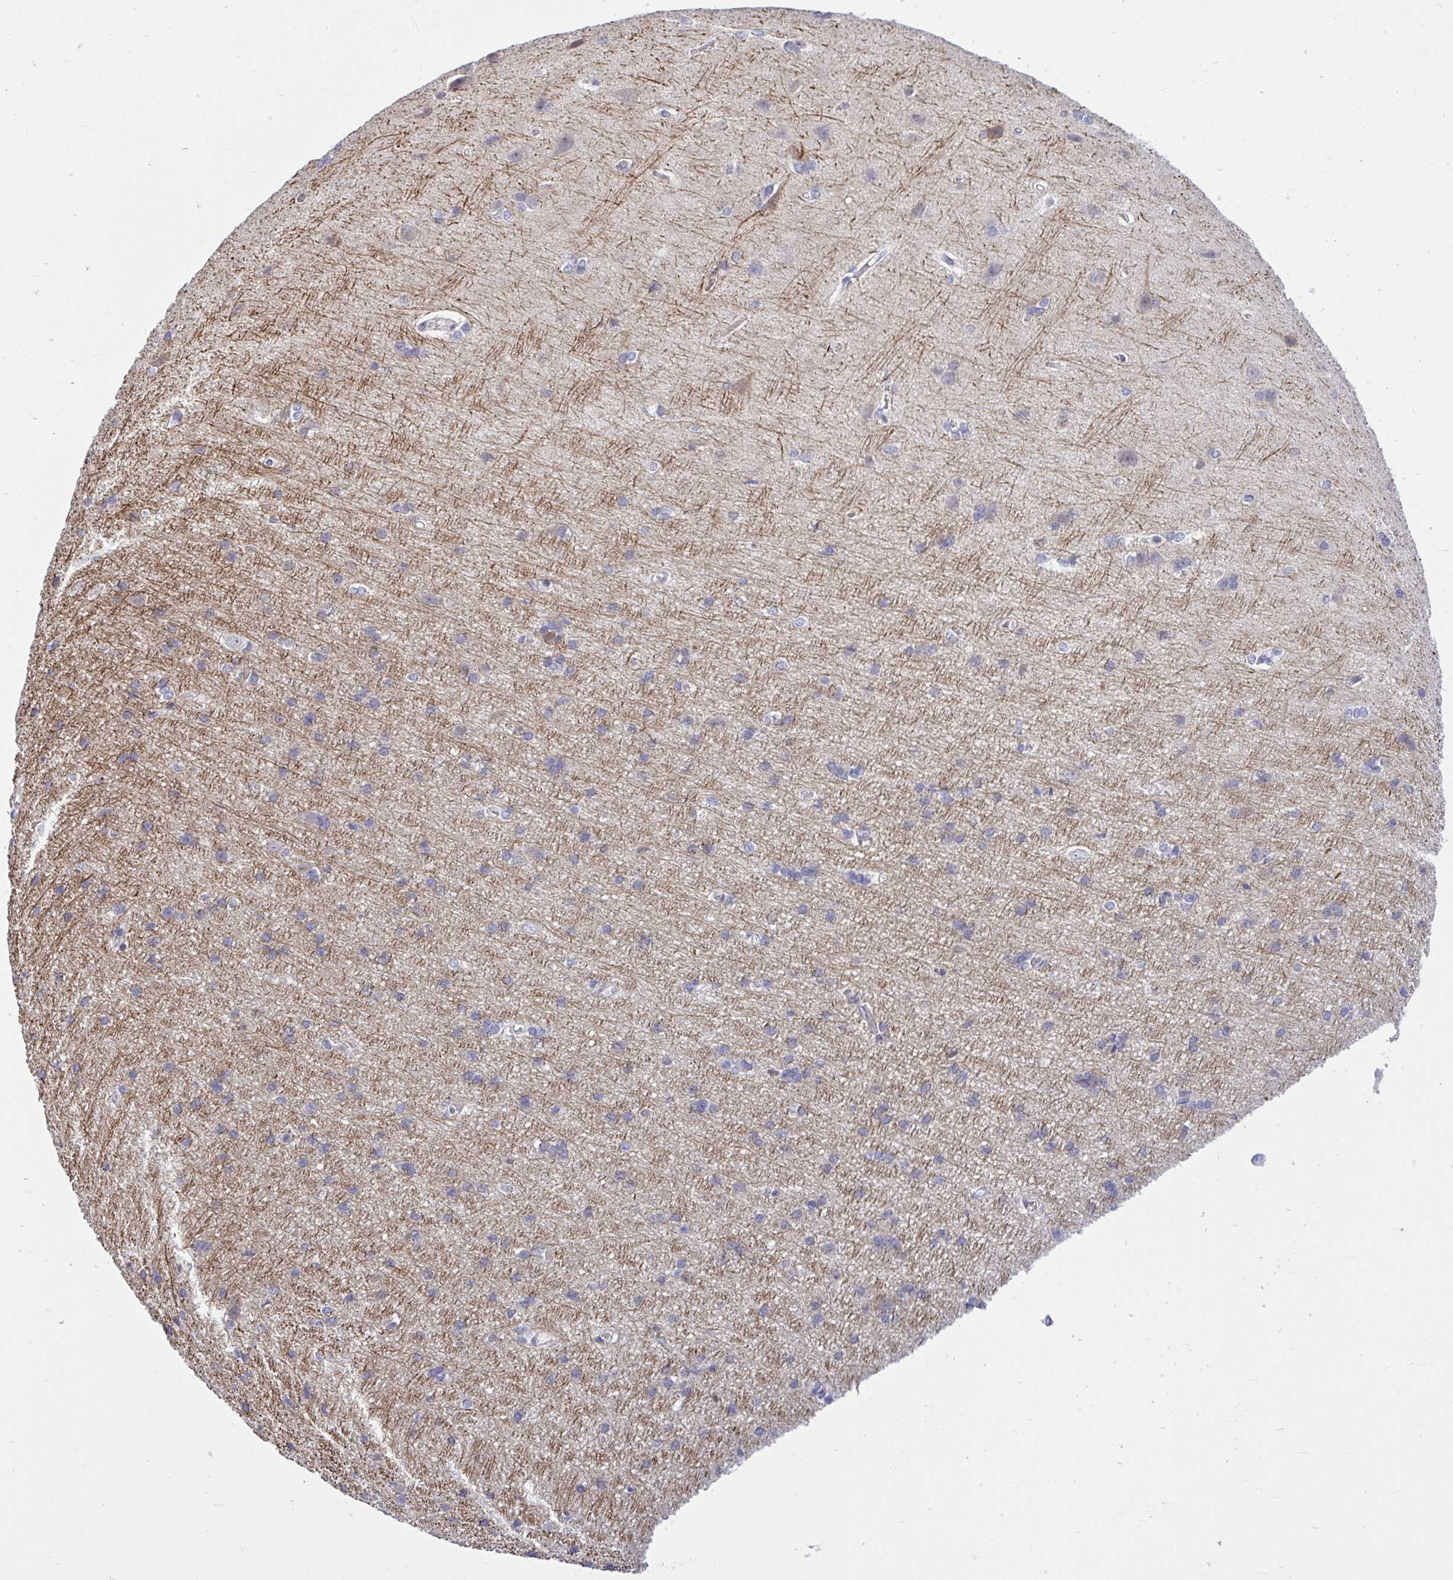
{"staining": {"intensity": "negative", "quantity": "none", "location": "none"}, "tissue": "cerebral cortex", "cell_type": "Endothelial cells", "image_type": "normal", "snomed": [{"axis": "morphology", "description": "Normal tissue, NOS"}, {"axis": "topography", "description": "Cerebral cortex"}], "caption": "Immunohistochemical staining of unremarkable human cerebral cortex displays no significant staining in endothelial cells. (DAB immunohistochemistry, high magnification).", "gene": "HMBOX1", "patient": {"sex": "male", "age": 37}}